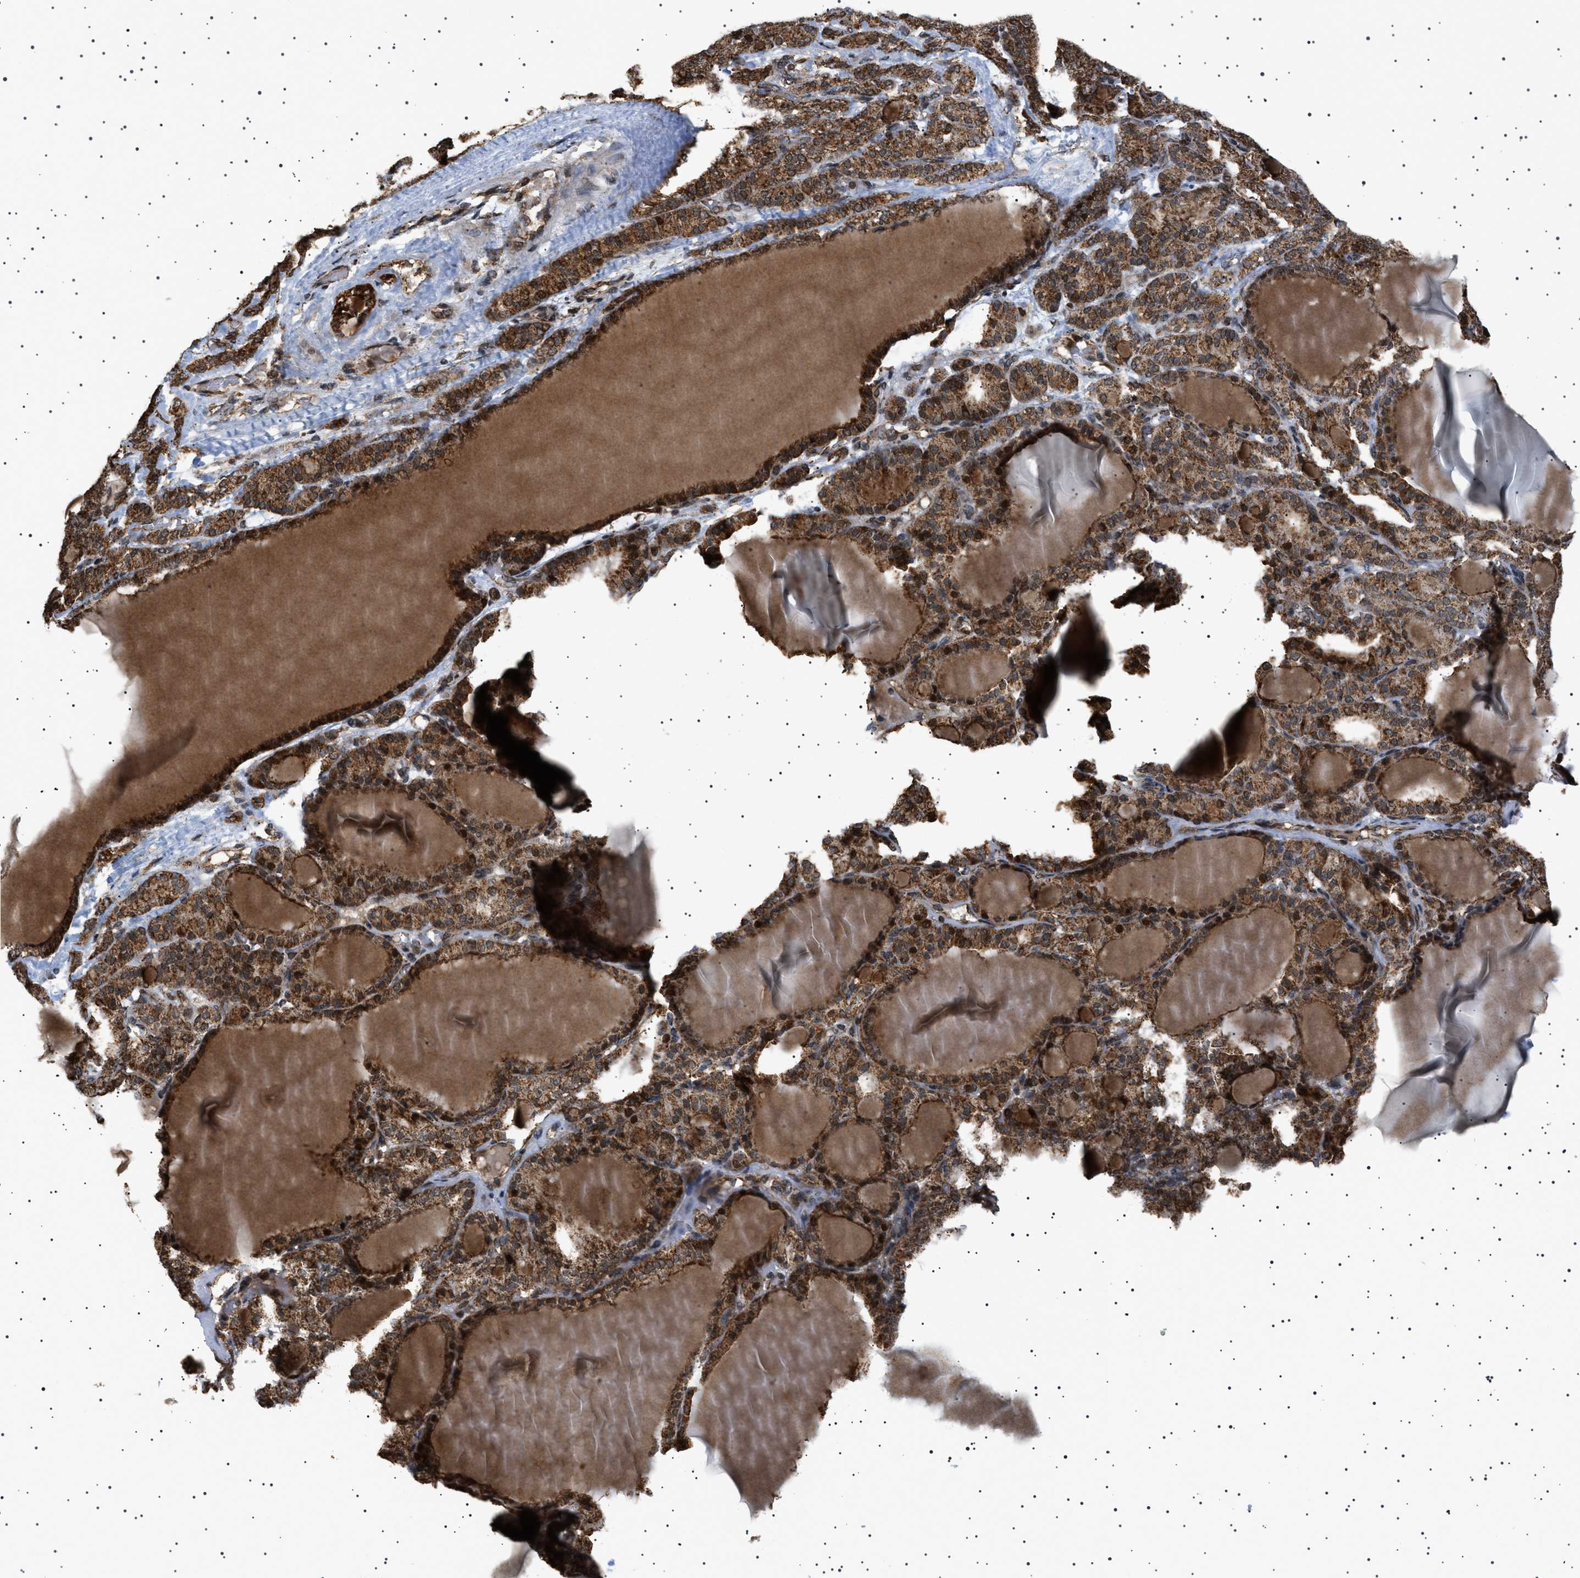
{"staining": {"intensity": "strong", "quantity": ">75%", "location": "cytoplasmic/membranous,nuclear"}, "tissue": "thyroid gland", "cell_type": "Glandular cells", "image_type": "normal", "snomed": [{"axis": "morphology", "description": "Normal tissue, NOS"}, {"axis": "topography", "description": "Thyroid gland"}], "caption": "Immunohistochemical staining of unremarkable human thyroid gland reveals strong cytoplasmic/membranous,nuclear protein expression in approximately >75% of glandular cells.", "gene": "MELK", "patient": {"sex": "female", "age": 28}}